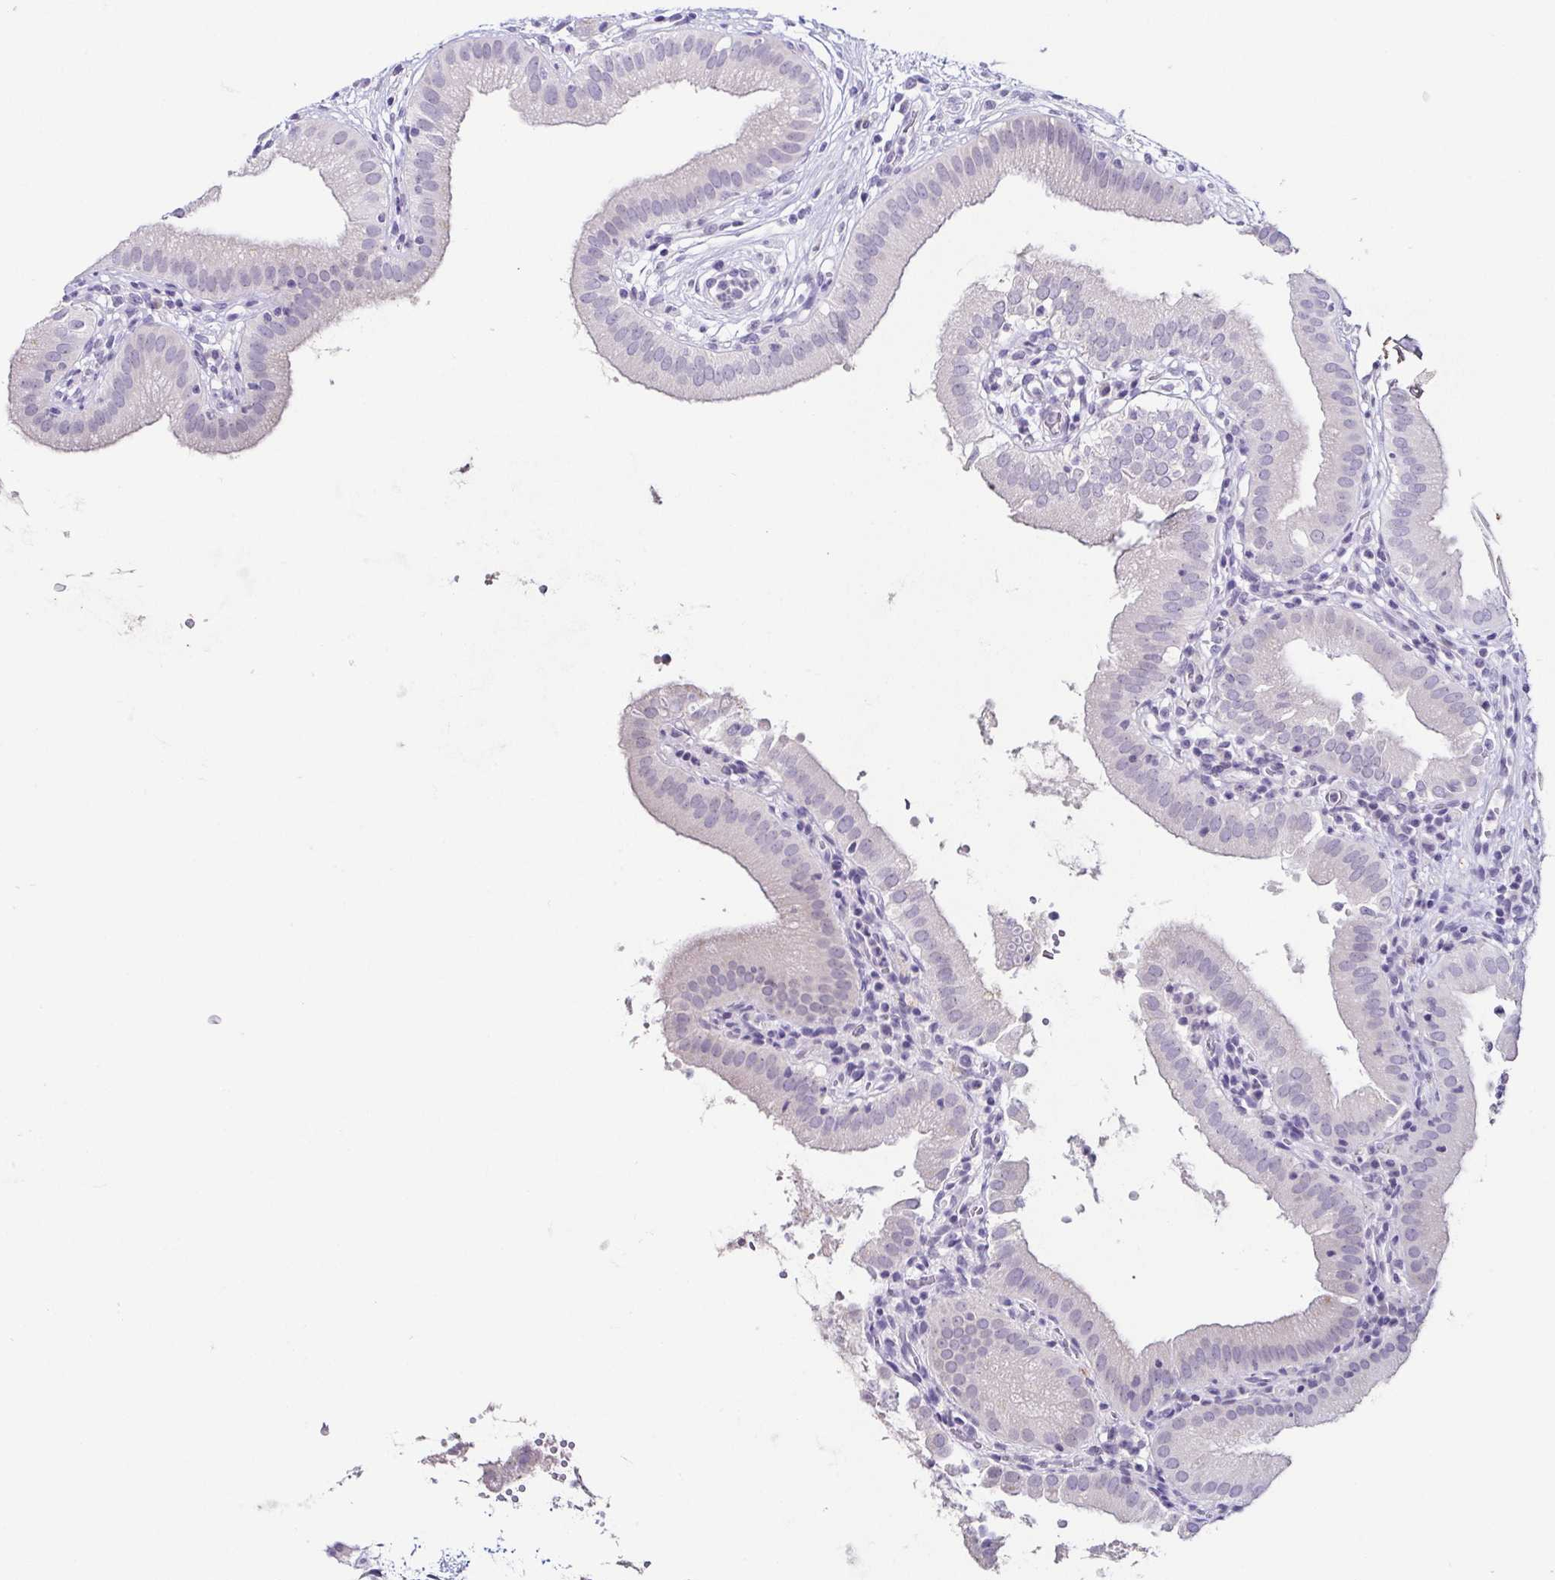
{"staining": {"intensity": "negative", "quantity": "none", "location": "none"}, "tissue": "gallbladder", "cell_type": "Glandular cells", "image_type": "normal", "snomed": [{"axis": "morphology", "description": "Normal tissue, NOS"}, {"axis": "topography", "description": "Gallbladder"}], "caption": "High magnification brightfield microscopy of benign gallbladder stained with DAB (3,3'-diaminobenzidine) (brown) and counterstained with hematoxylin (blue): glandular cells show no significant expression. (DAB (3,3'-diaminobenzidine) IHC, high magnification).", "gene": "TP73", "patient": {"sex": "female", "age": 65}}